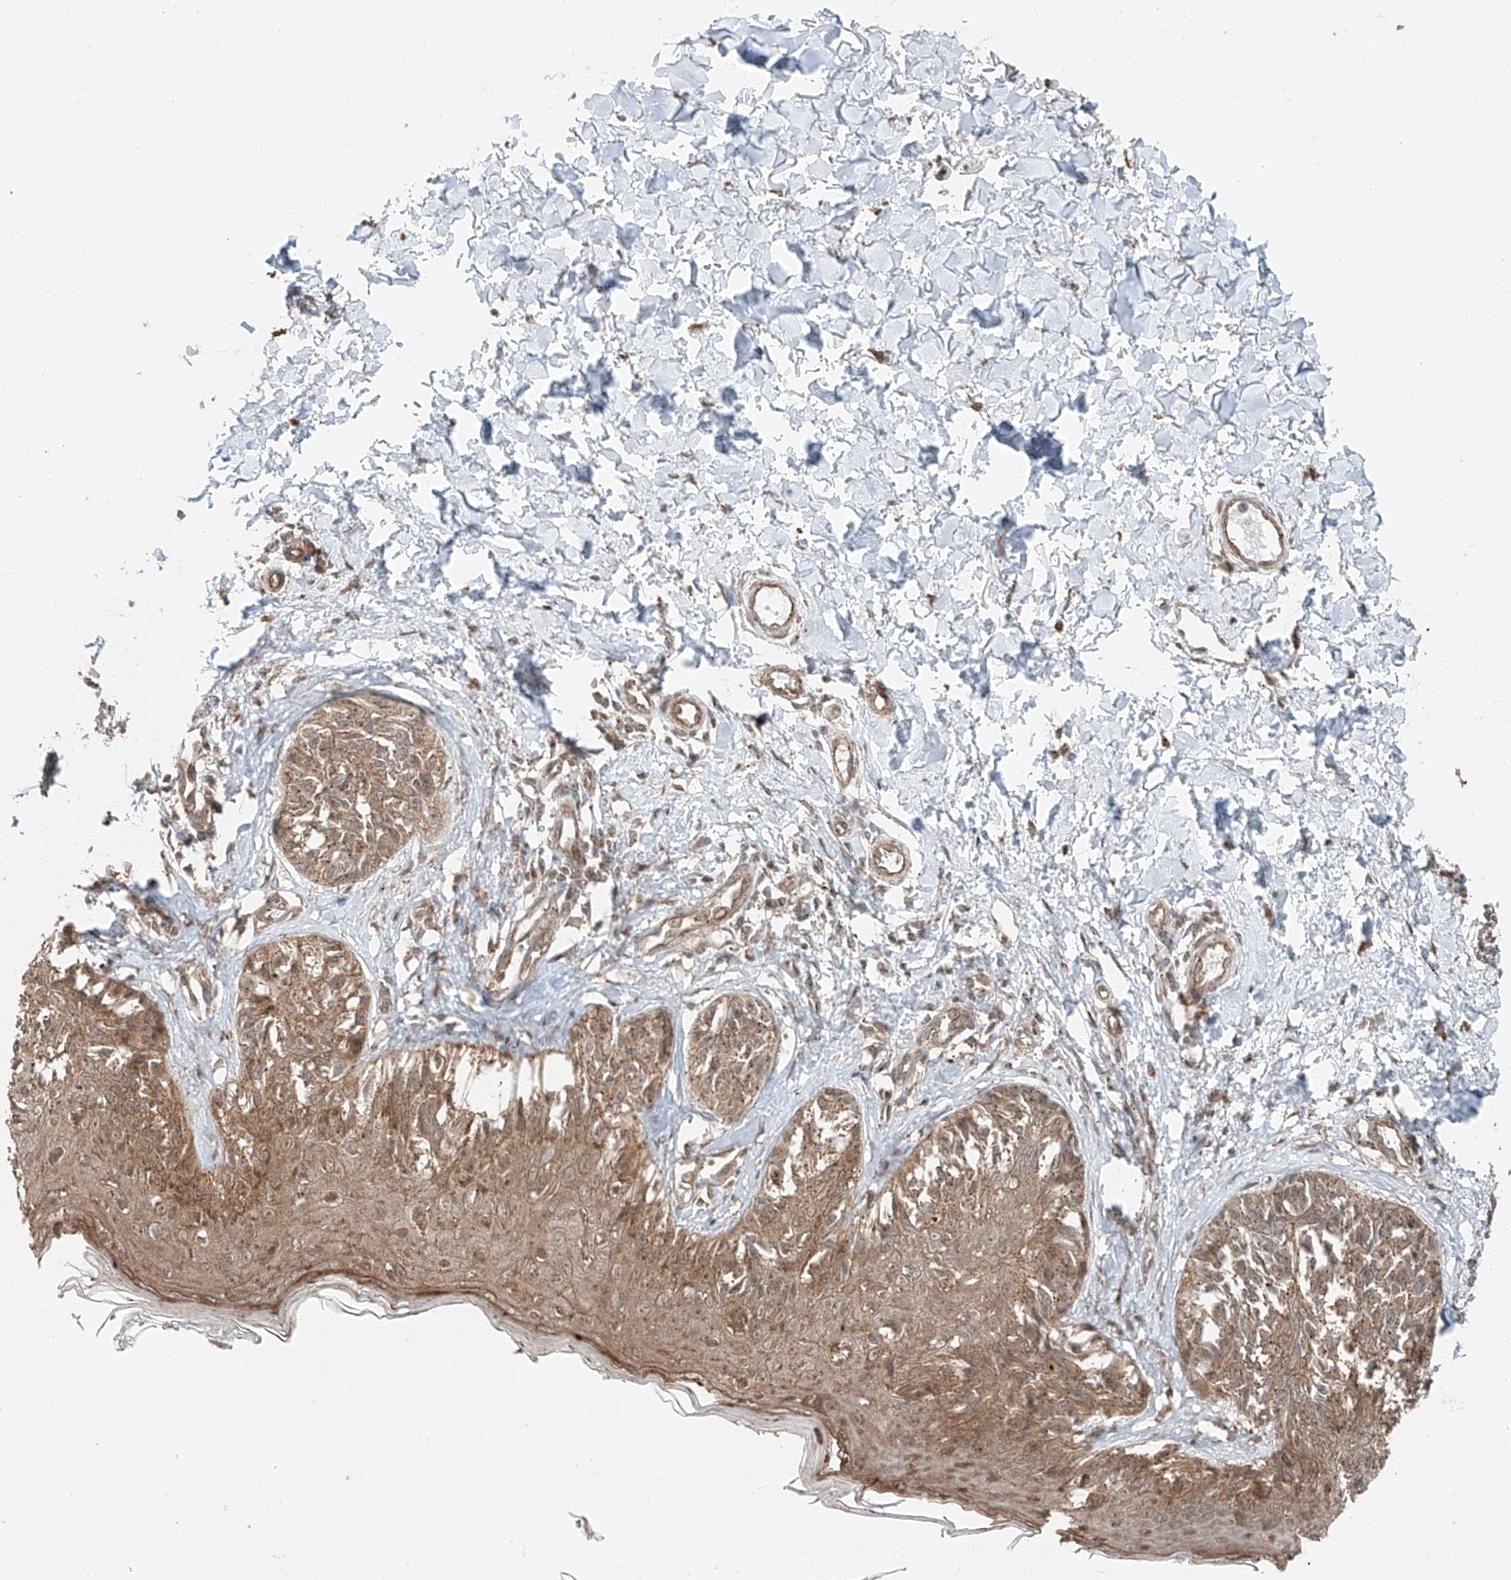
{"staining": {"intensity": "moderate", "quantity": ">75%", "location": "cytoplasmic/membranous"}, "tissue": "melanoma", "cell_type": "Tumor cells", "image_type": "cancer", "snomed": [{"axis": "morphology", "description": "Malignant melanoma, NOS"}, {"axis": "topography", "description": "Skin"}], "caption": "The micrograph reveals a brown stain indicating the presence of a protein in the cytoplasmic/membranous of tumor cells in malignant melanoma.", "gene": "CEP162", "patient": {"sex": "male", "age": 53}}